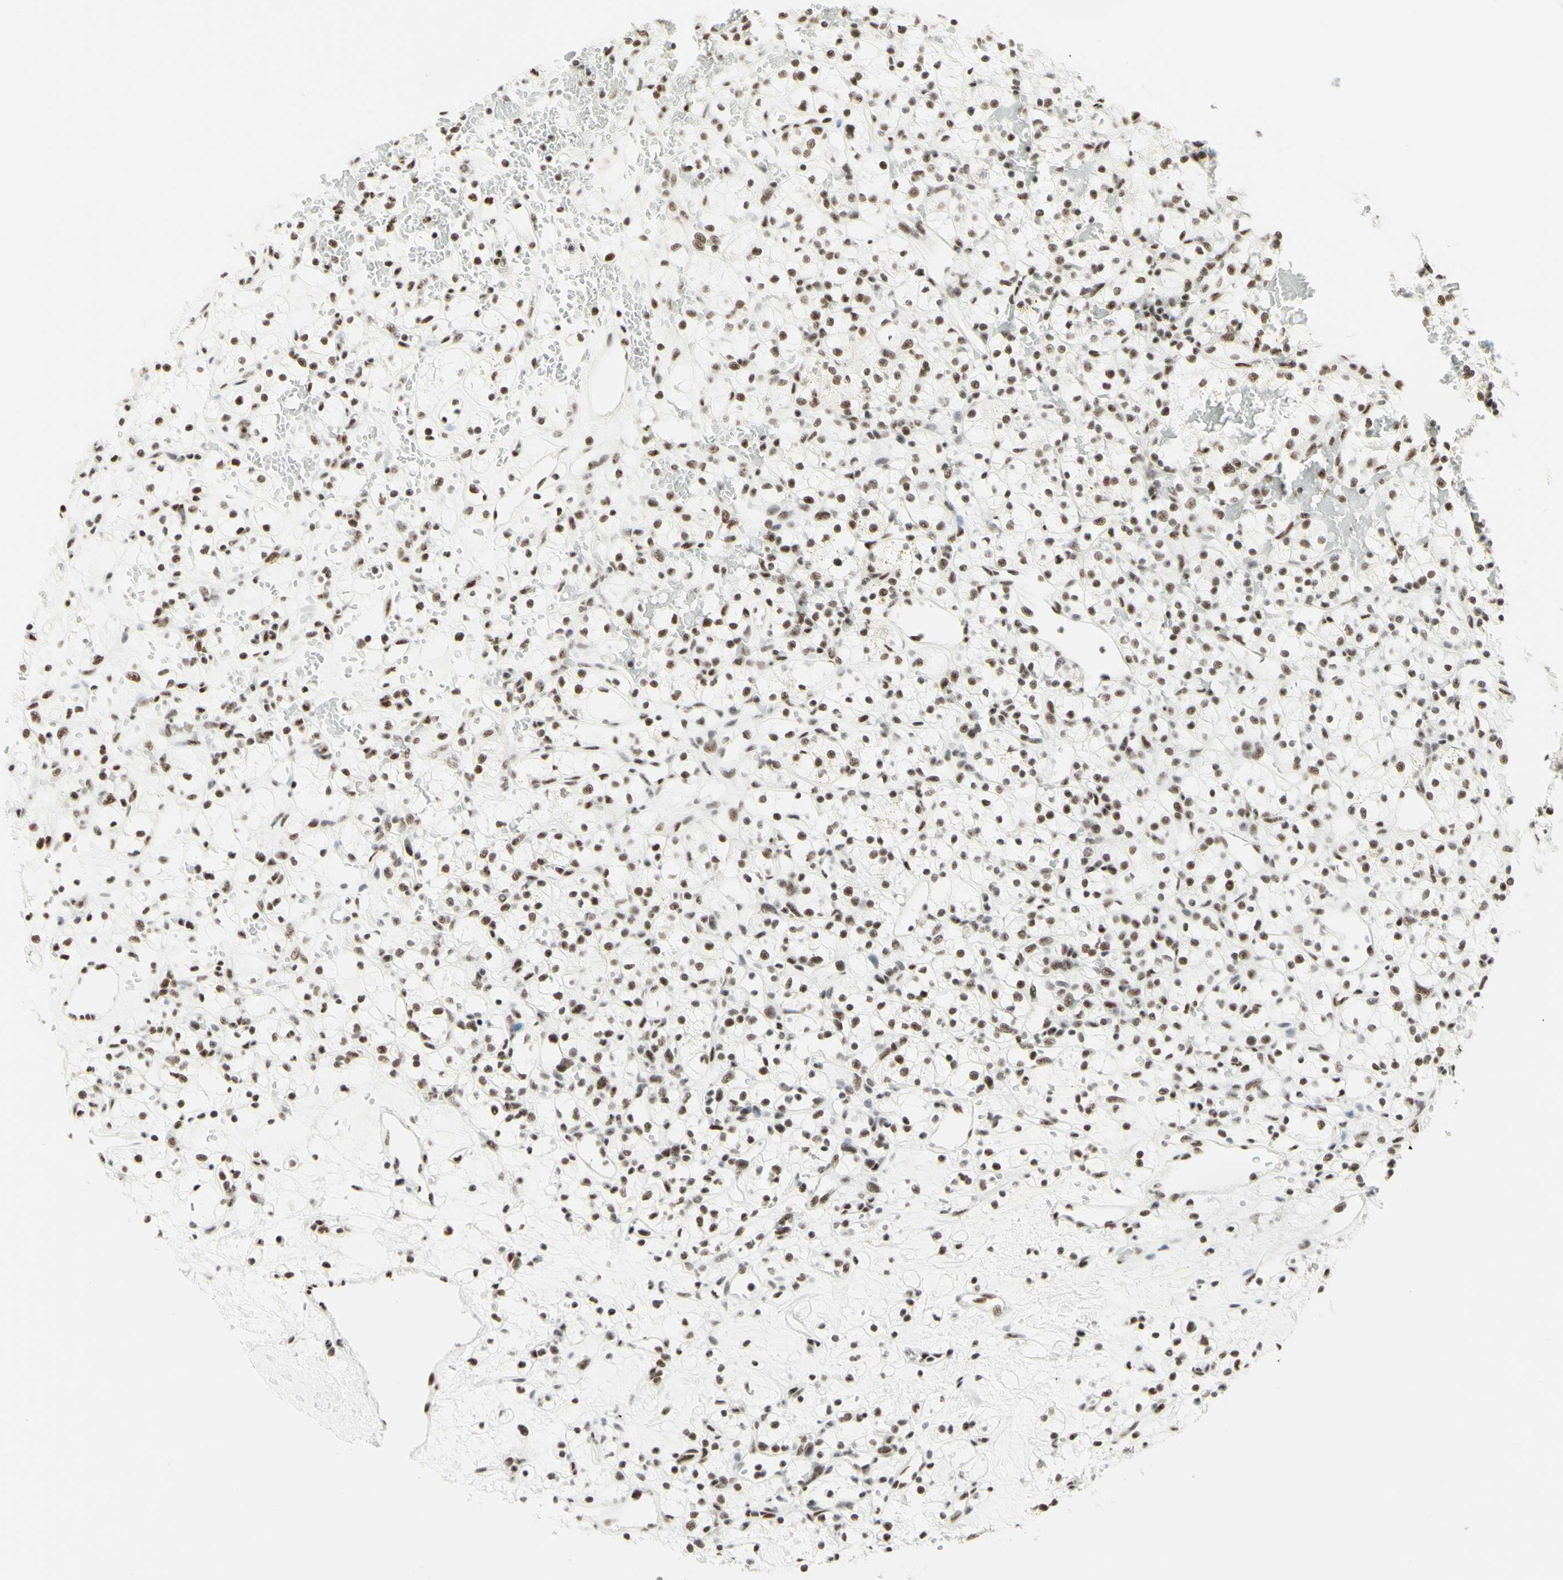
{"staining": {"intensity": "moderate", "quantity": ">75%", "location": "nuclear"}, "tissue": "renal cancer", "cell_type": "Tumor cells", "image_type": "cancer", "snomed": [{"axis": "morphology", "description": "Adenocarcinoma, NOS"}, {"axis": "topography", "description": "Kidney"}], "caption": "Immunohistochemistry (IHC) image of renal cancer stained for a protein (brown), which exhibits medium levels of moderate nuclear staining in approximately >75% of tumor cells.", "gene": "WTAP", "patient": {"sex": "female", "age": 60}}